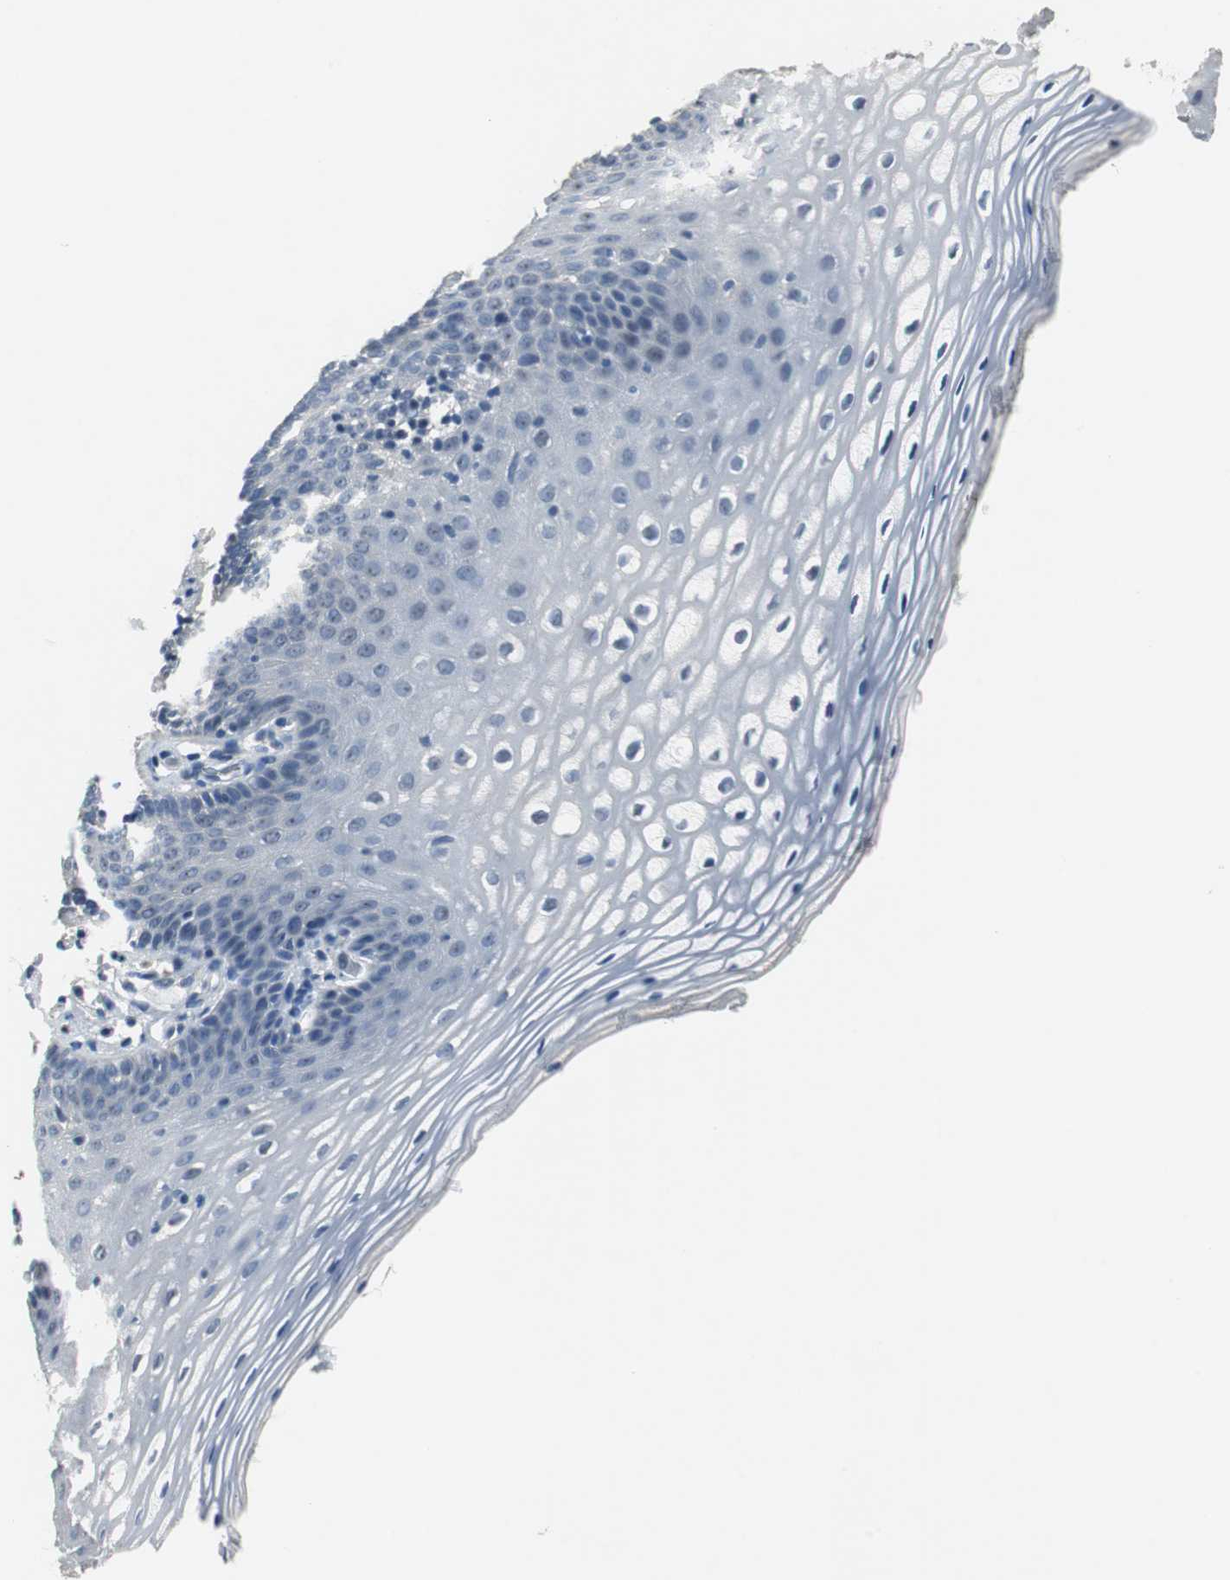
{"staining": {"intensity": "negative", "quantity": "none", "location": "none"}, "tissue": "vagina", "cell_type": "Squamous epithelial cells", "image_type": "normal", "snomed": [{"axis": "morphology", "description": "Normal tissue, NOS"}, {"axis": "topography", "description": "Vagina"}], "caption": "Protein analysis of normal vagina displays no significant expression in squamous epithelial cells.", "gene": "PCYT1B", "patient": {"sex": "female", "age": 55}}